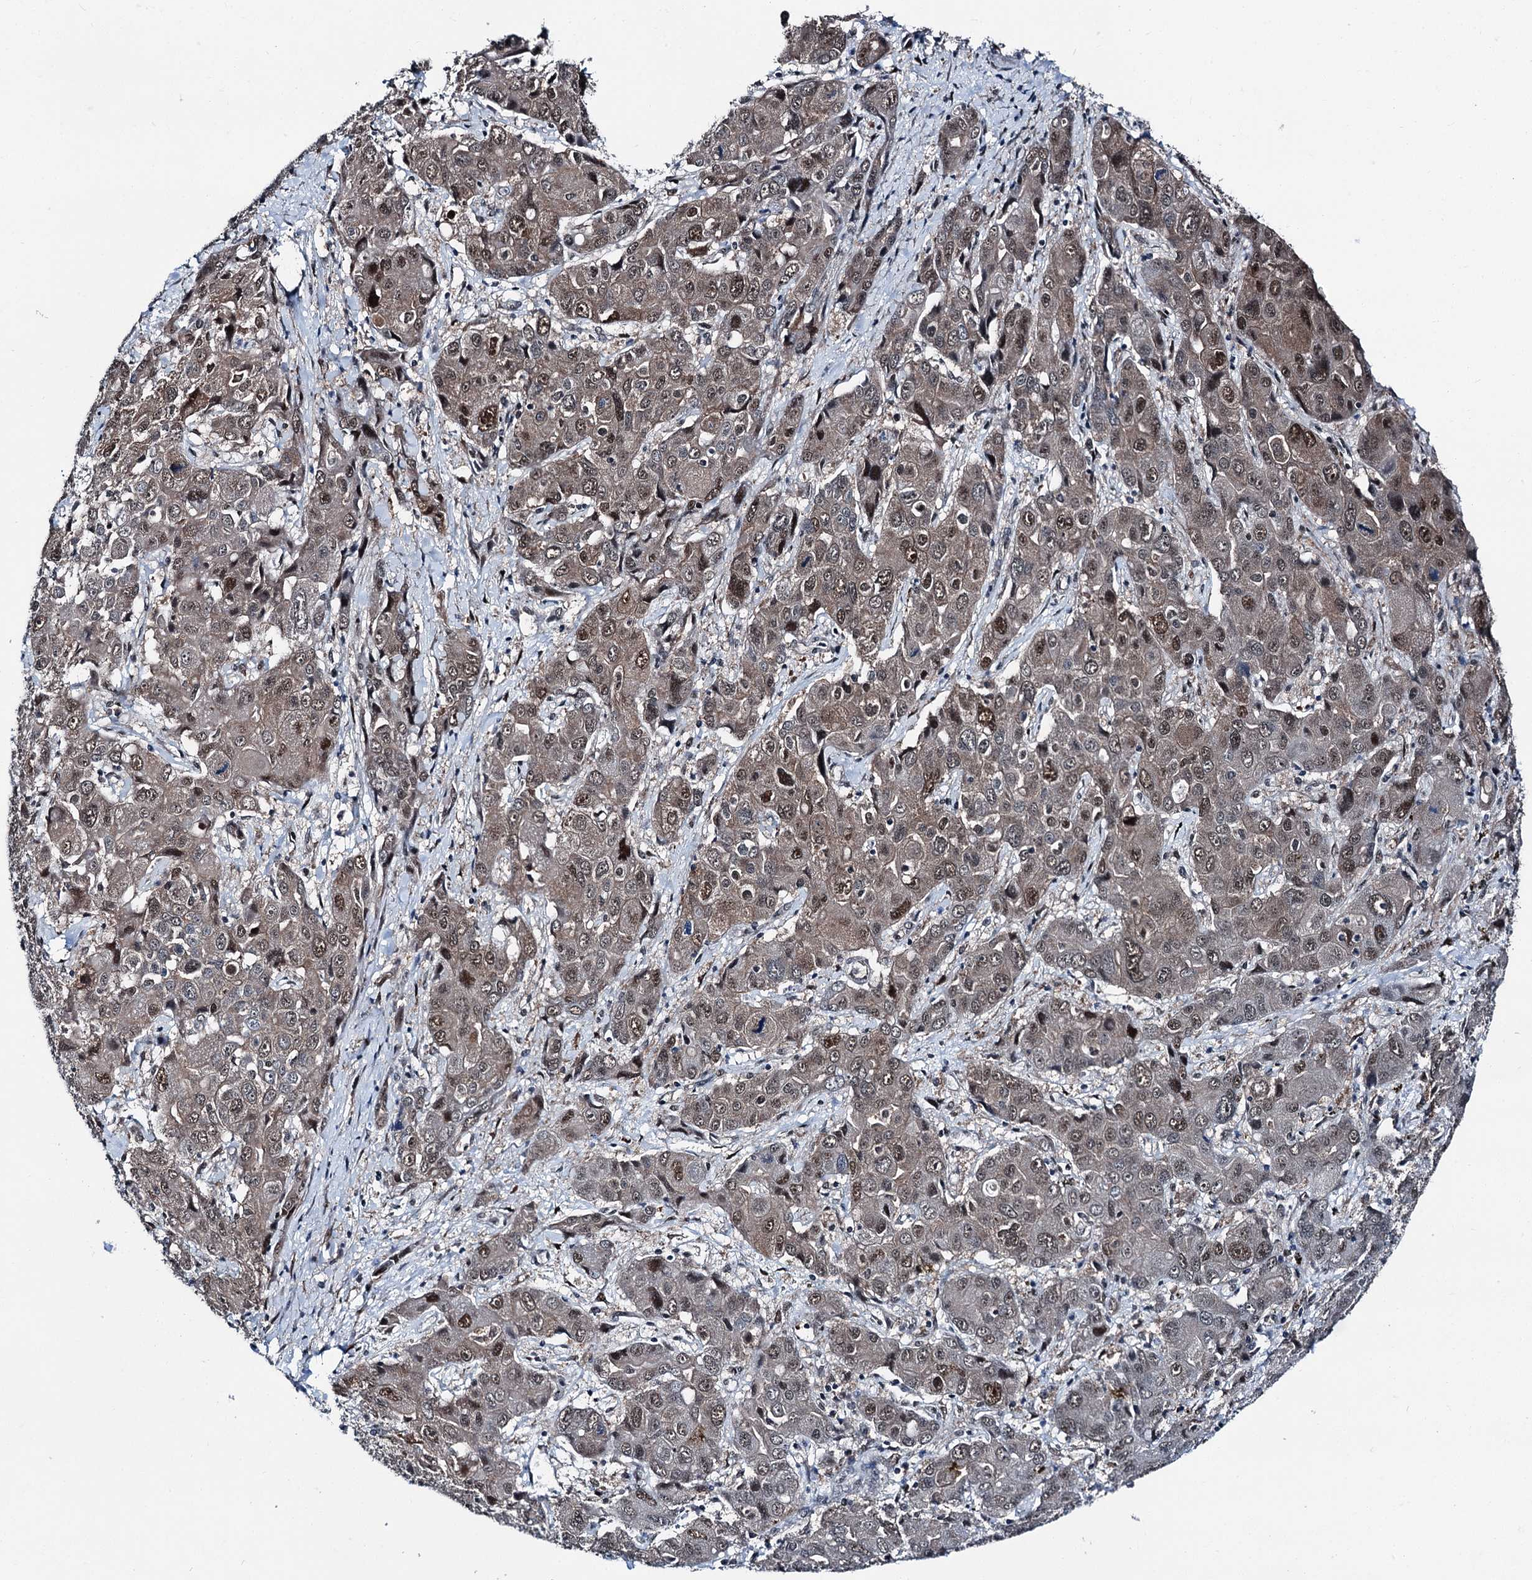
{"staining": {"intensity": "moderate", "quantity": ">75%", "location": "nuclear"}, "tissue": "liver cancer", "cell_type": "Tumor cells", "image_type": "cancer", "snomed": [{"axis": "morphology", "description": "Cholangiocarcinoma"}, {"axis": "topography", "description": "Liver"}], "caption": "Liver cancer was stained to show a protein in brown. There is medium levels of moderate nuclear positivity in about >75% of tumor cells.", "gene": "PSMD13", "patient": {"sex": "male", "age": 67}}